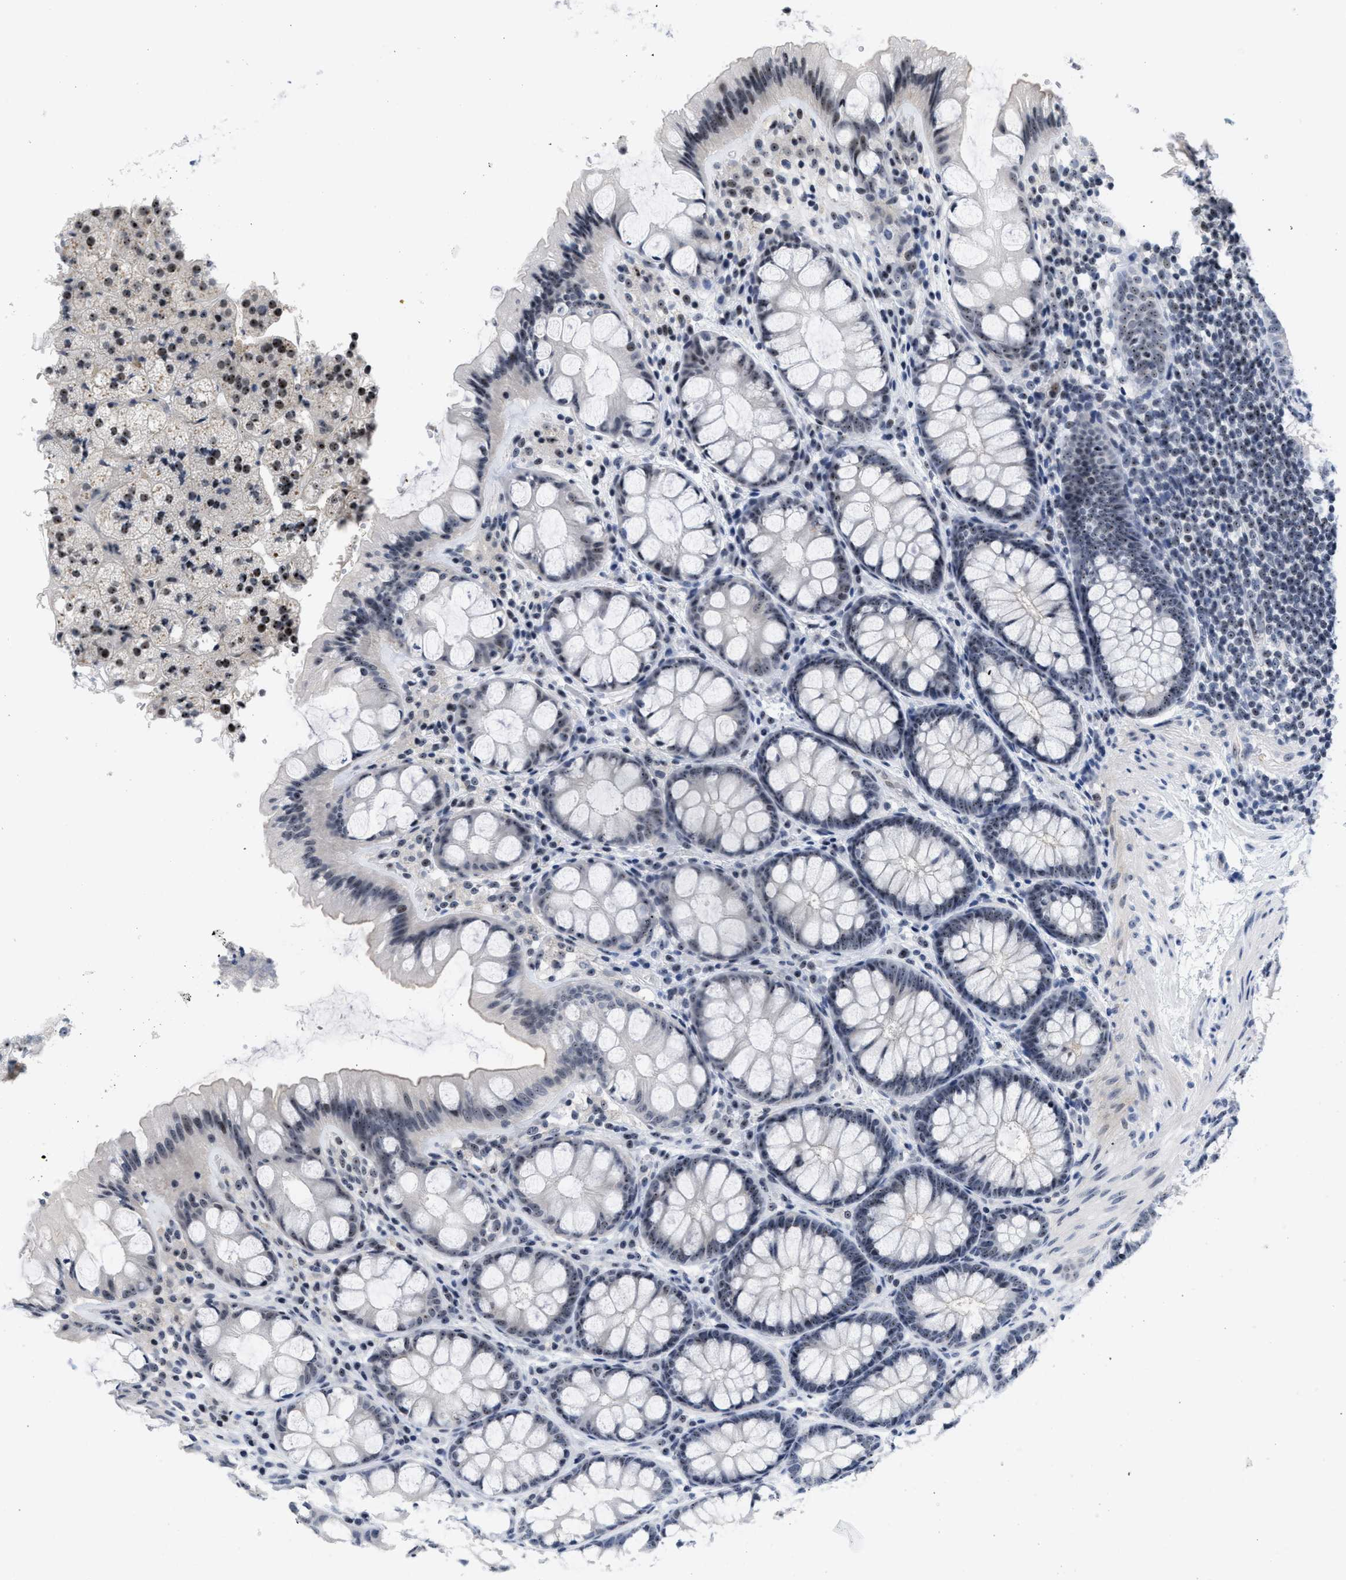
{"staining": {"intensity": "moderate", "quantity": ">75%", "location": "nuclear"}, "tissue": "colon", "cell_type": "Endothelial cells", "image_type": "normal", "snomed": [{"axis": "morphology", "description": "Normal tissue, NOS"}, {"axis": "topography", "description": "Colon"}], "caption": "A photomicrograph of human colon stained for a protein reveals moderate nuclear brown staining in endothelial cells. Immunohistochemistry (ihc) stains the protein in brown and the nuclei are stained blue.", "gene": "NOP58", "patient": {"sex": "male", "age": 47}}